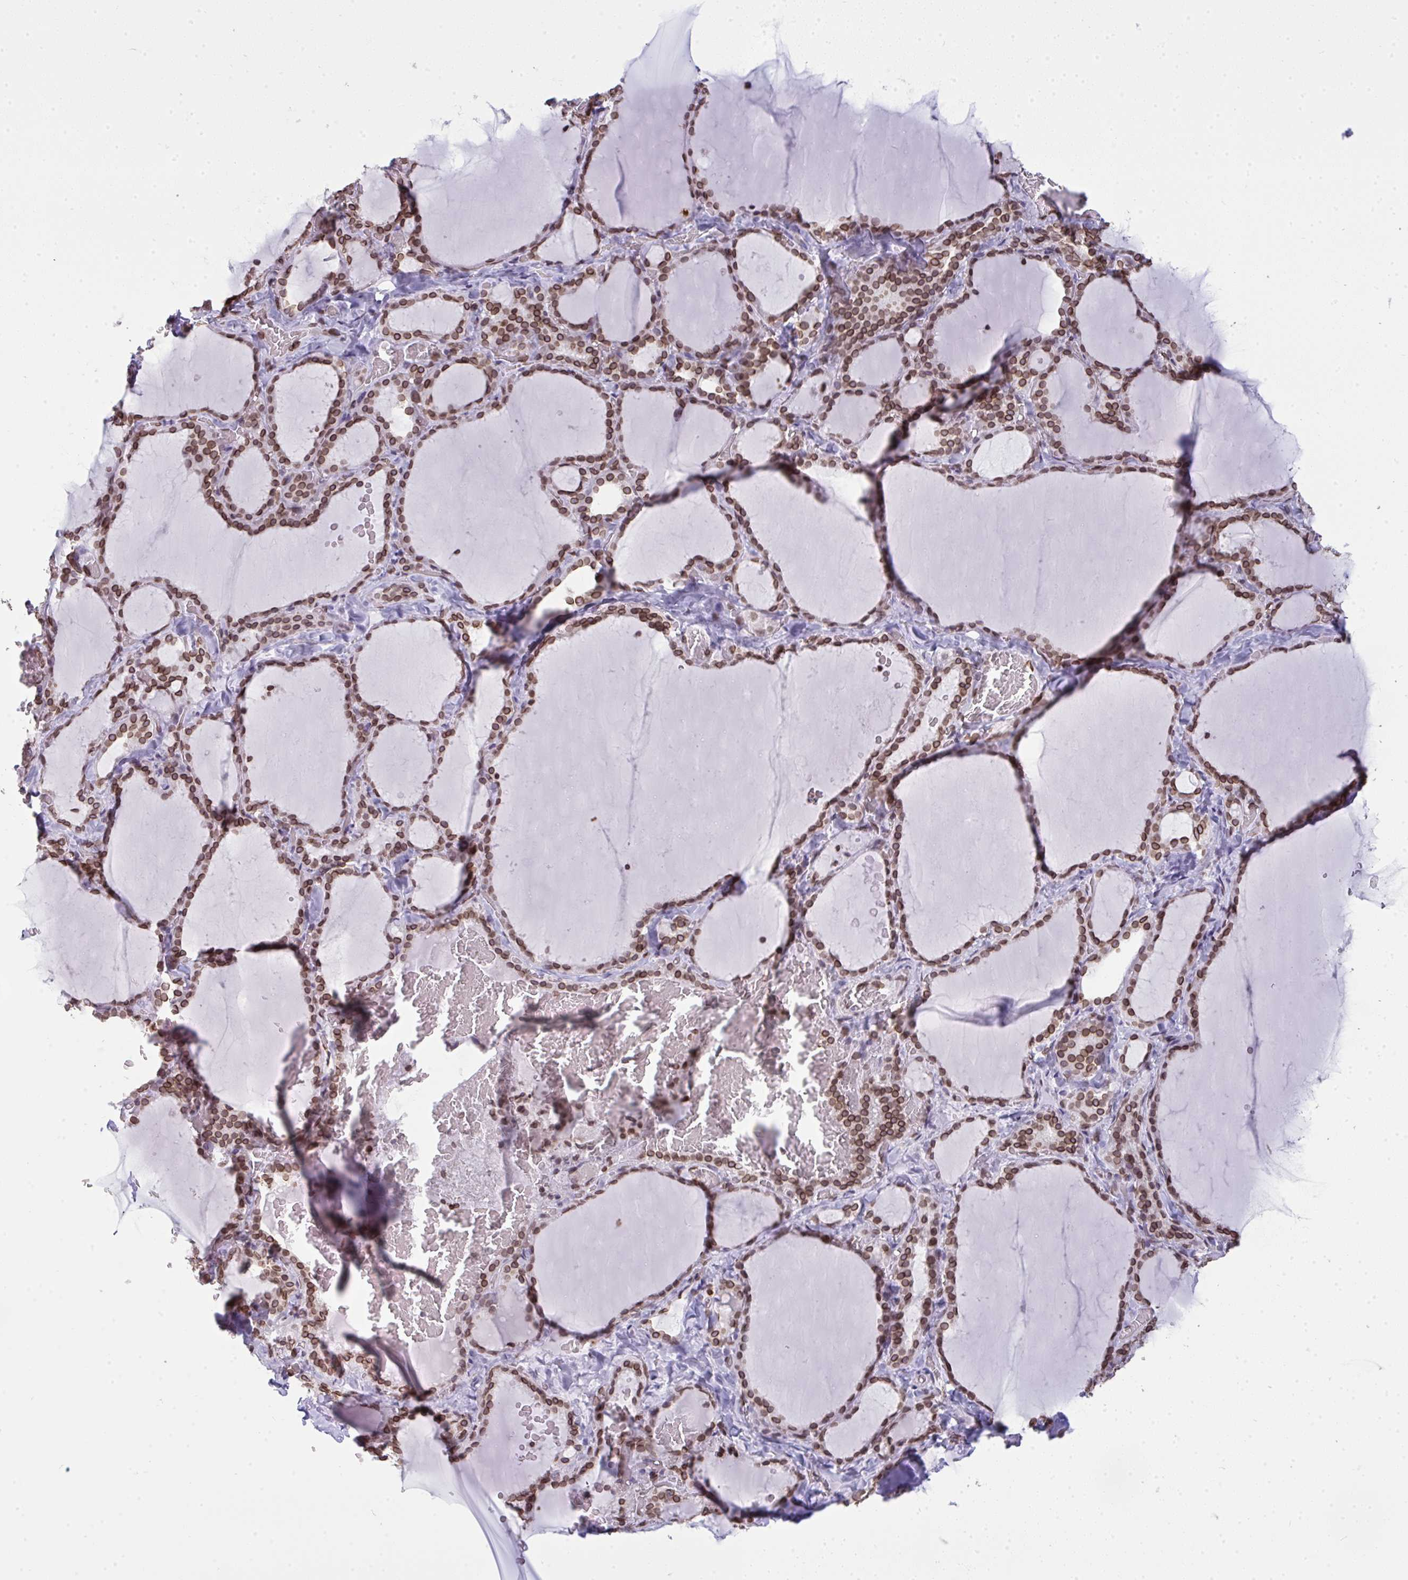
{"staining": {"intensity": "moderate", "quantity": ">75%", "location": "cytoplasmic/membranous,nuclear"}, "tissue": "thyroid gland", "cell_type": "Glandular cells", "image_type": "normal", "snomed": [{"axis": "morphology", "description": "Normal tissue, NOS"}, {"axis": "topography", "description": "Thyroid gland"}], "caption": "Immunohistochemical staining of benign human thyroid gland shows >75% levels of moderate cytoplasmic/membranous,nuclear protein expression in approximately >75% of glandular cells. (Stains: DAB (3,3'-diaminobenzidine) in brown, nuclei in blue, Microscopy: brightfield microscopy at high magnification).", "gene": "LMNB2", "patient": {"sex": "female", "age": 22}}